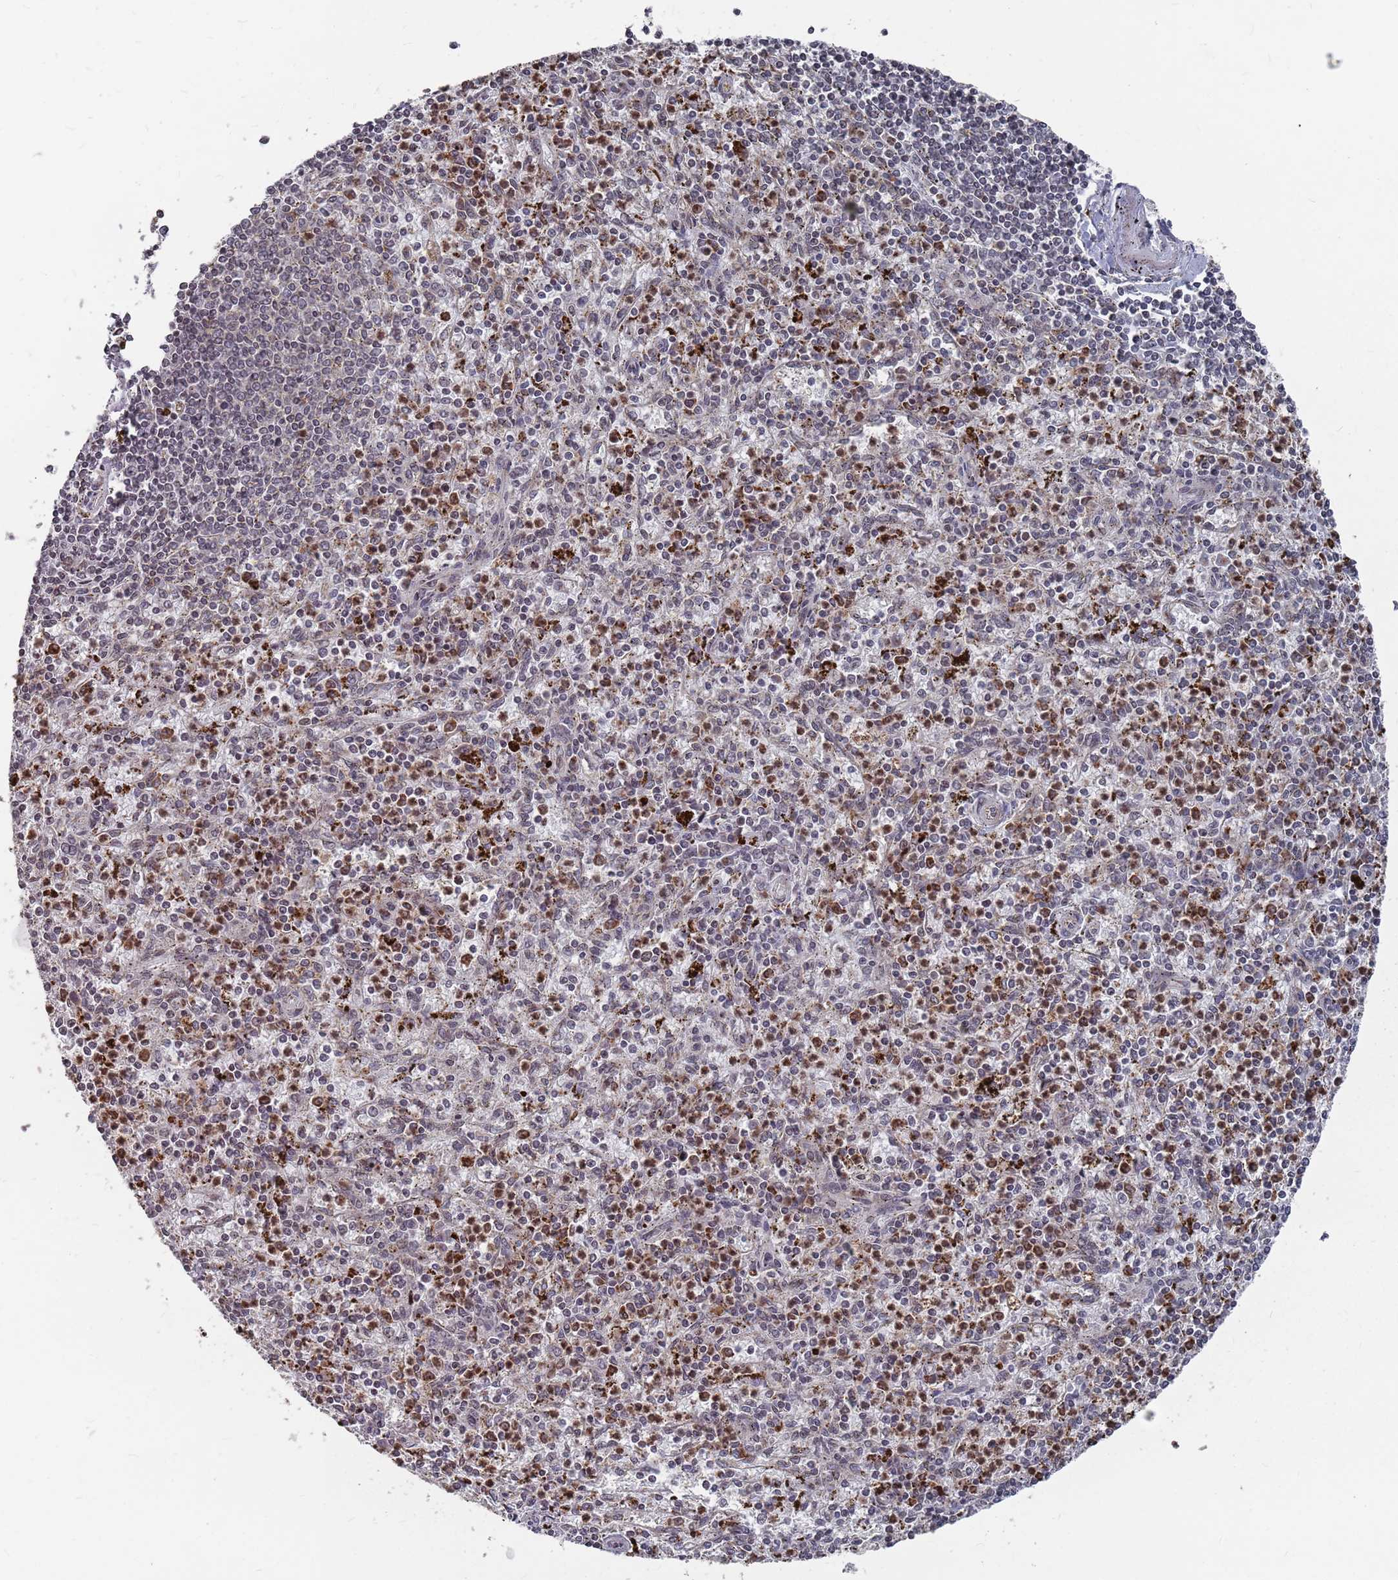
{"staining": {"intensity": "moderate", "quantity": "<25%", "location": "cytoplasmic/membranous"}, "tissue": "spleen", "cell_type": "Cells in red pulp", "image_type": "normal", "snomed": [{"axis": "morphology", "description": "Normal tissue, NOS"}, {"axis": "topography", "description": "Spleen"}], "caption": "Brown immunohistochemical staining in unremarkable spleen displays moderate cytoplasmic/membranous positivity in approximately <25% of cells in red pulp. (DAB (3,3'-diaminobenzidine) IHC with brightfield microscopy, high magnification).", "gene": "FMO4", "patient": {"sex": "male", "age": 72}}